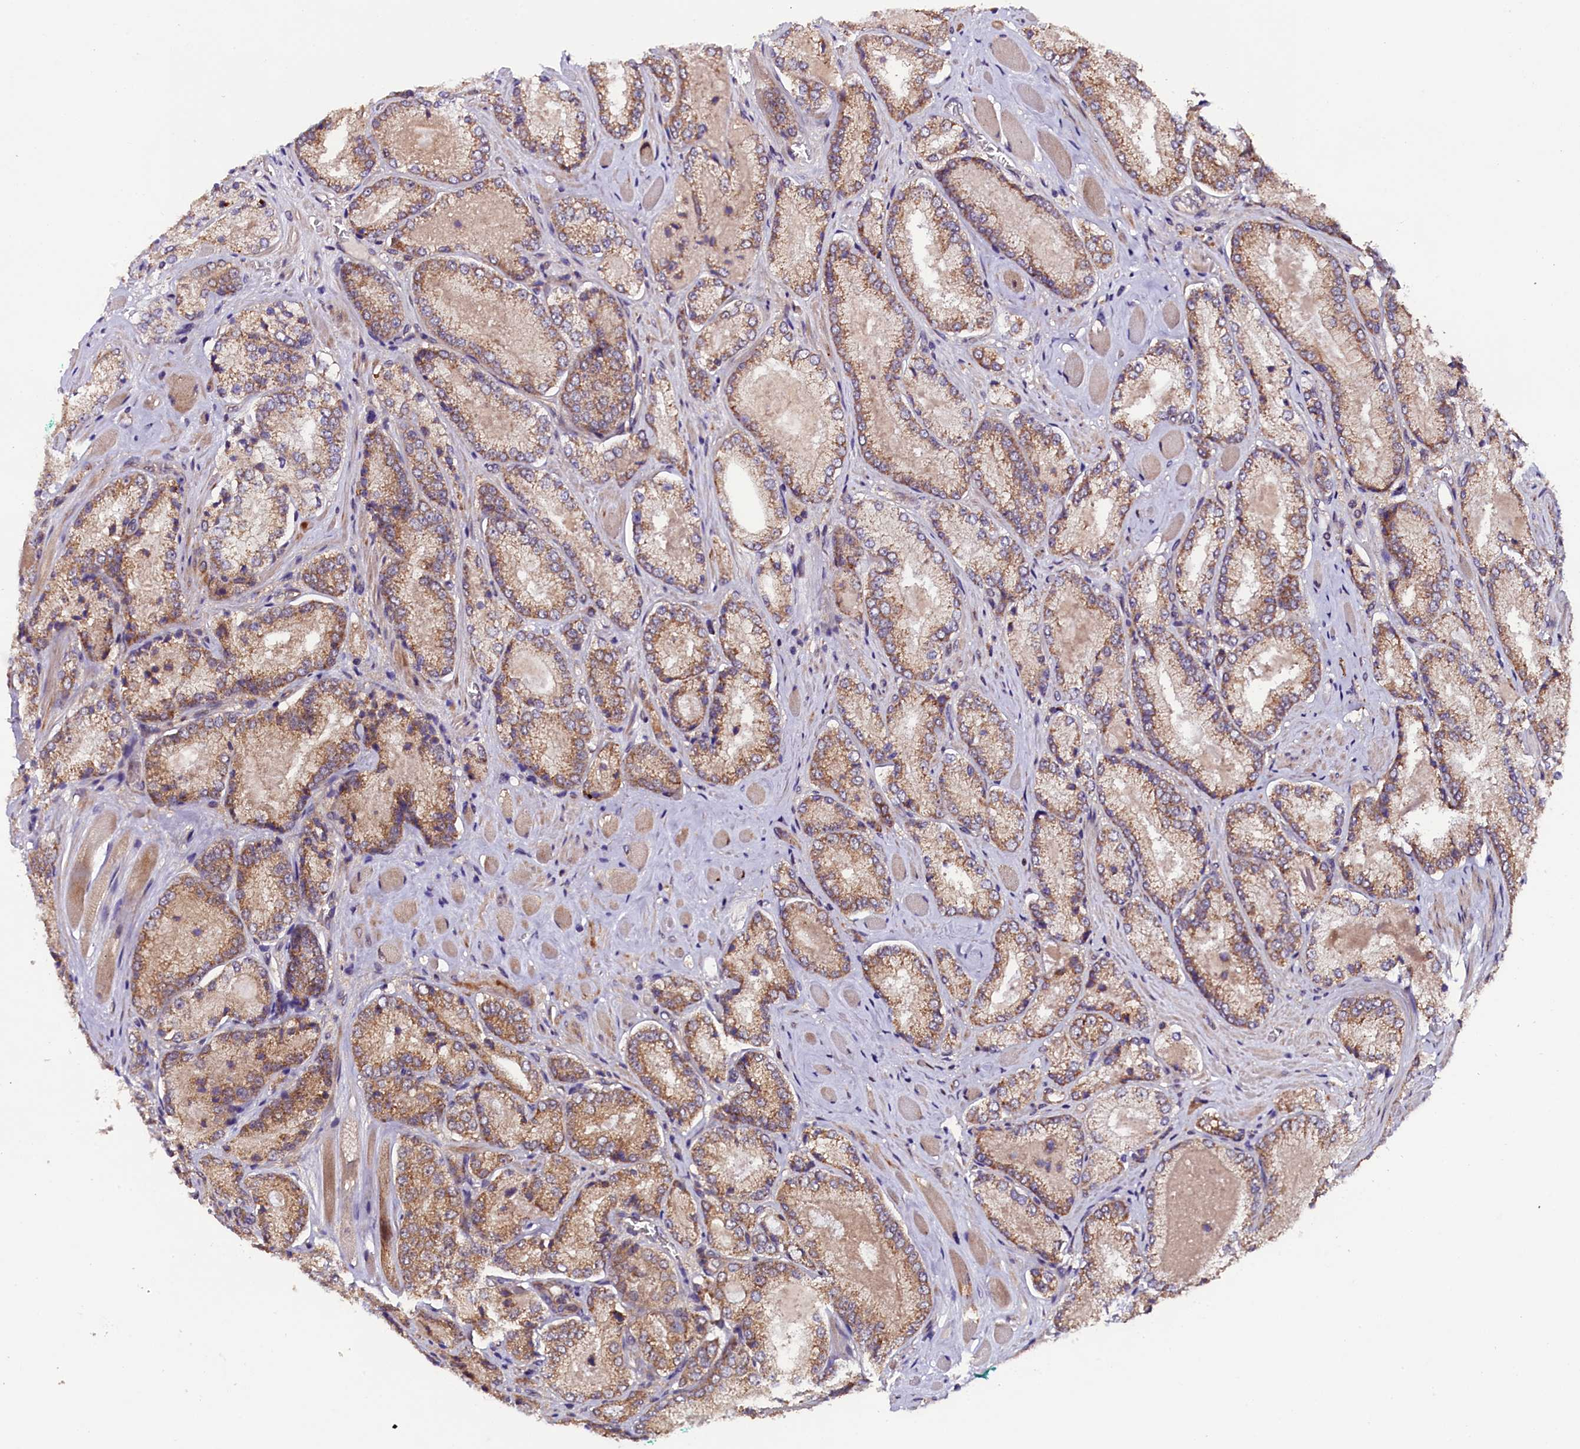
{"staining": {"intensity": "moderate", "quantity": ">75%", "location": "cytoplasmic/membranous"}, "tissue": "prostate cancer", "cell_type": "Tumor cells", "image_type": "cancer", "snomed": [{"axis": "morphology", "description": "Adenocarcinoma, Low grade"}, {"axis": "topography", "description": "Prostate"}], "caption": "Immunohistochemical staining of human low-grade adenocarcinoma (prostate) exhibits moderate cytoplasmic/membranous protein expression in about >75% of tumor cells.", "gene": "DOHH", "patient": {"sex": "male", "age": 74}}